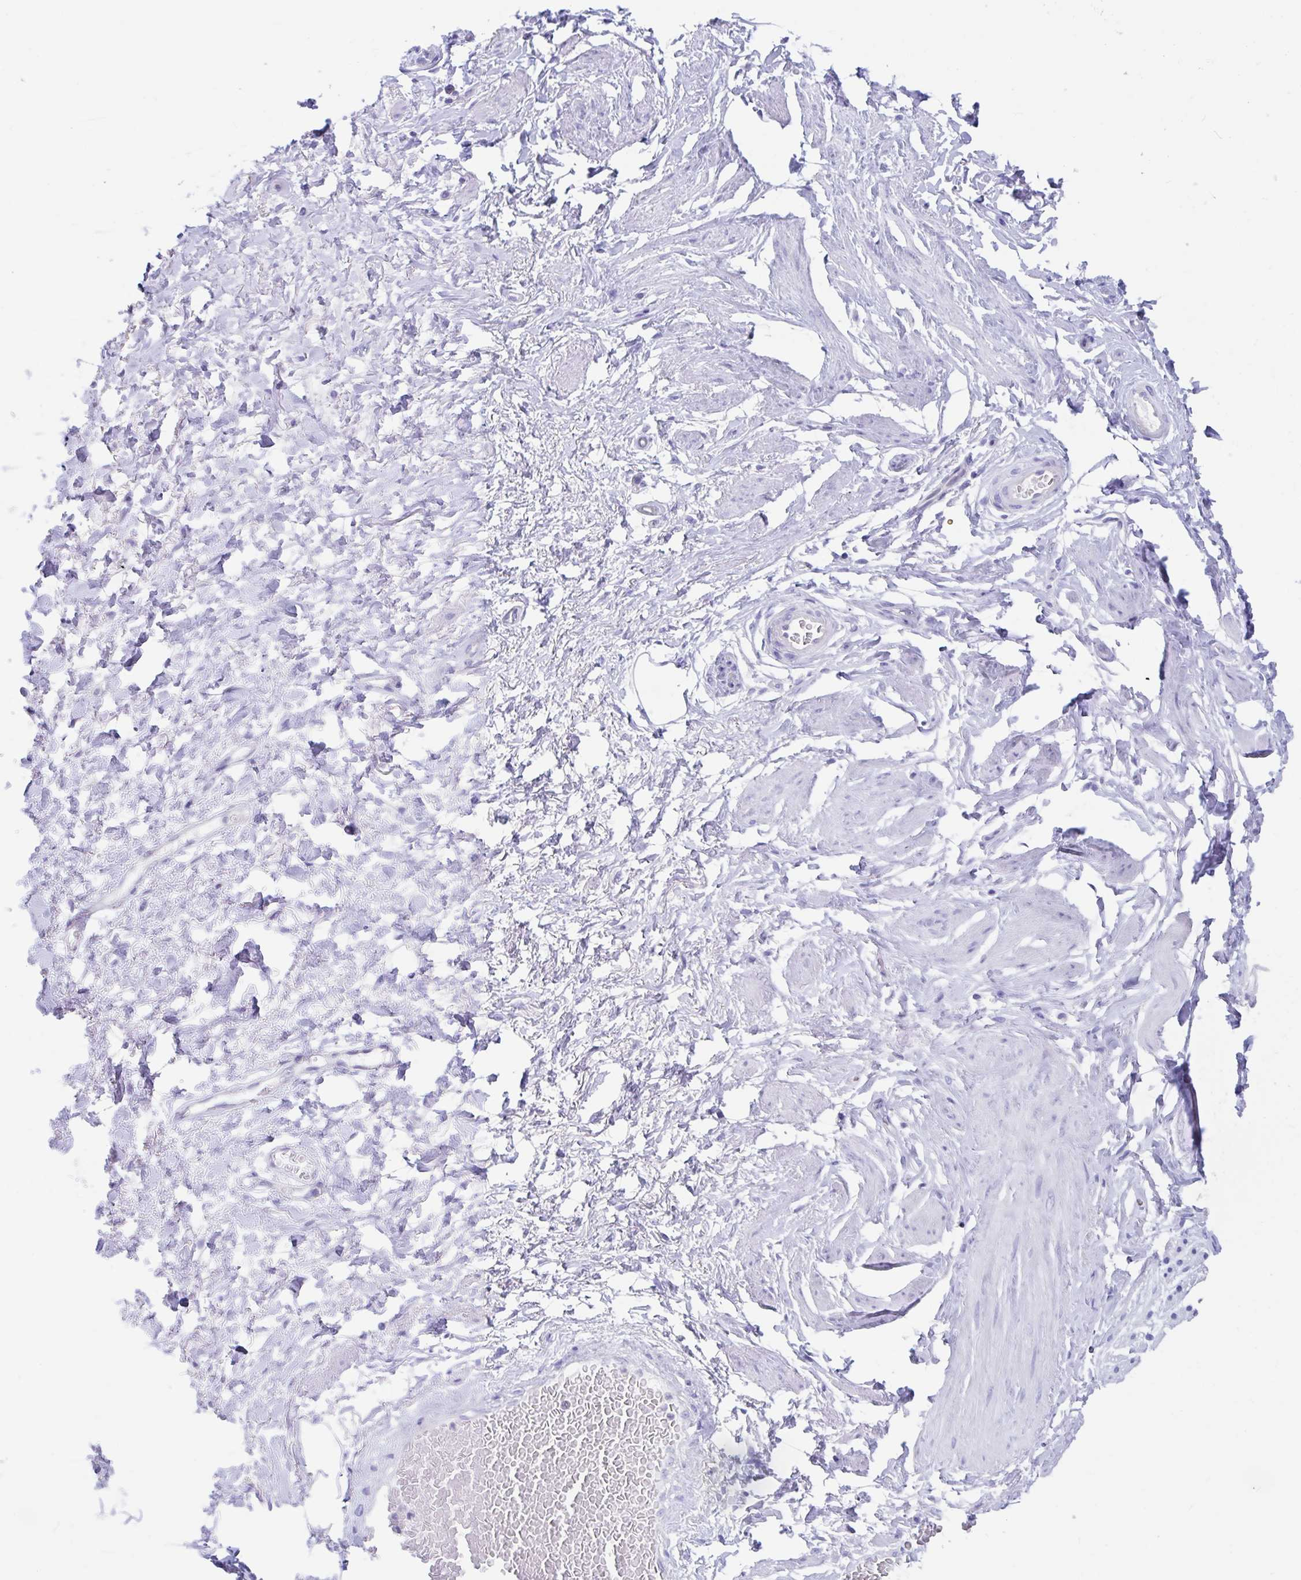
{"staining": {"intensity": "negative", "quantity": "none", "location": "none"}, "tissue": "soft tissue", "cell_type": "Fibroblasts", "image_type": "normal", "snomed": [{"axis": "morphology", "description": "Normal tissue, NOS"}, {"axis": "topography", "description": "Vagina"}, {"axis": "topography", "description": "Peripheral nerve tissue"}], "caption": "DAB (3,3'-diaminobenzidine) immunohistochemical staining of unremarkable human soft tissue reveals no significant positivity in fibroblasts. (DAB immunohistochemistry (IHC) visualized using brightfield microscopy, high magnification).", "gene": "OR6N2", "patient": {"sex": "female", "age": 71}}